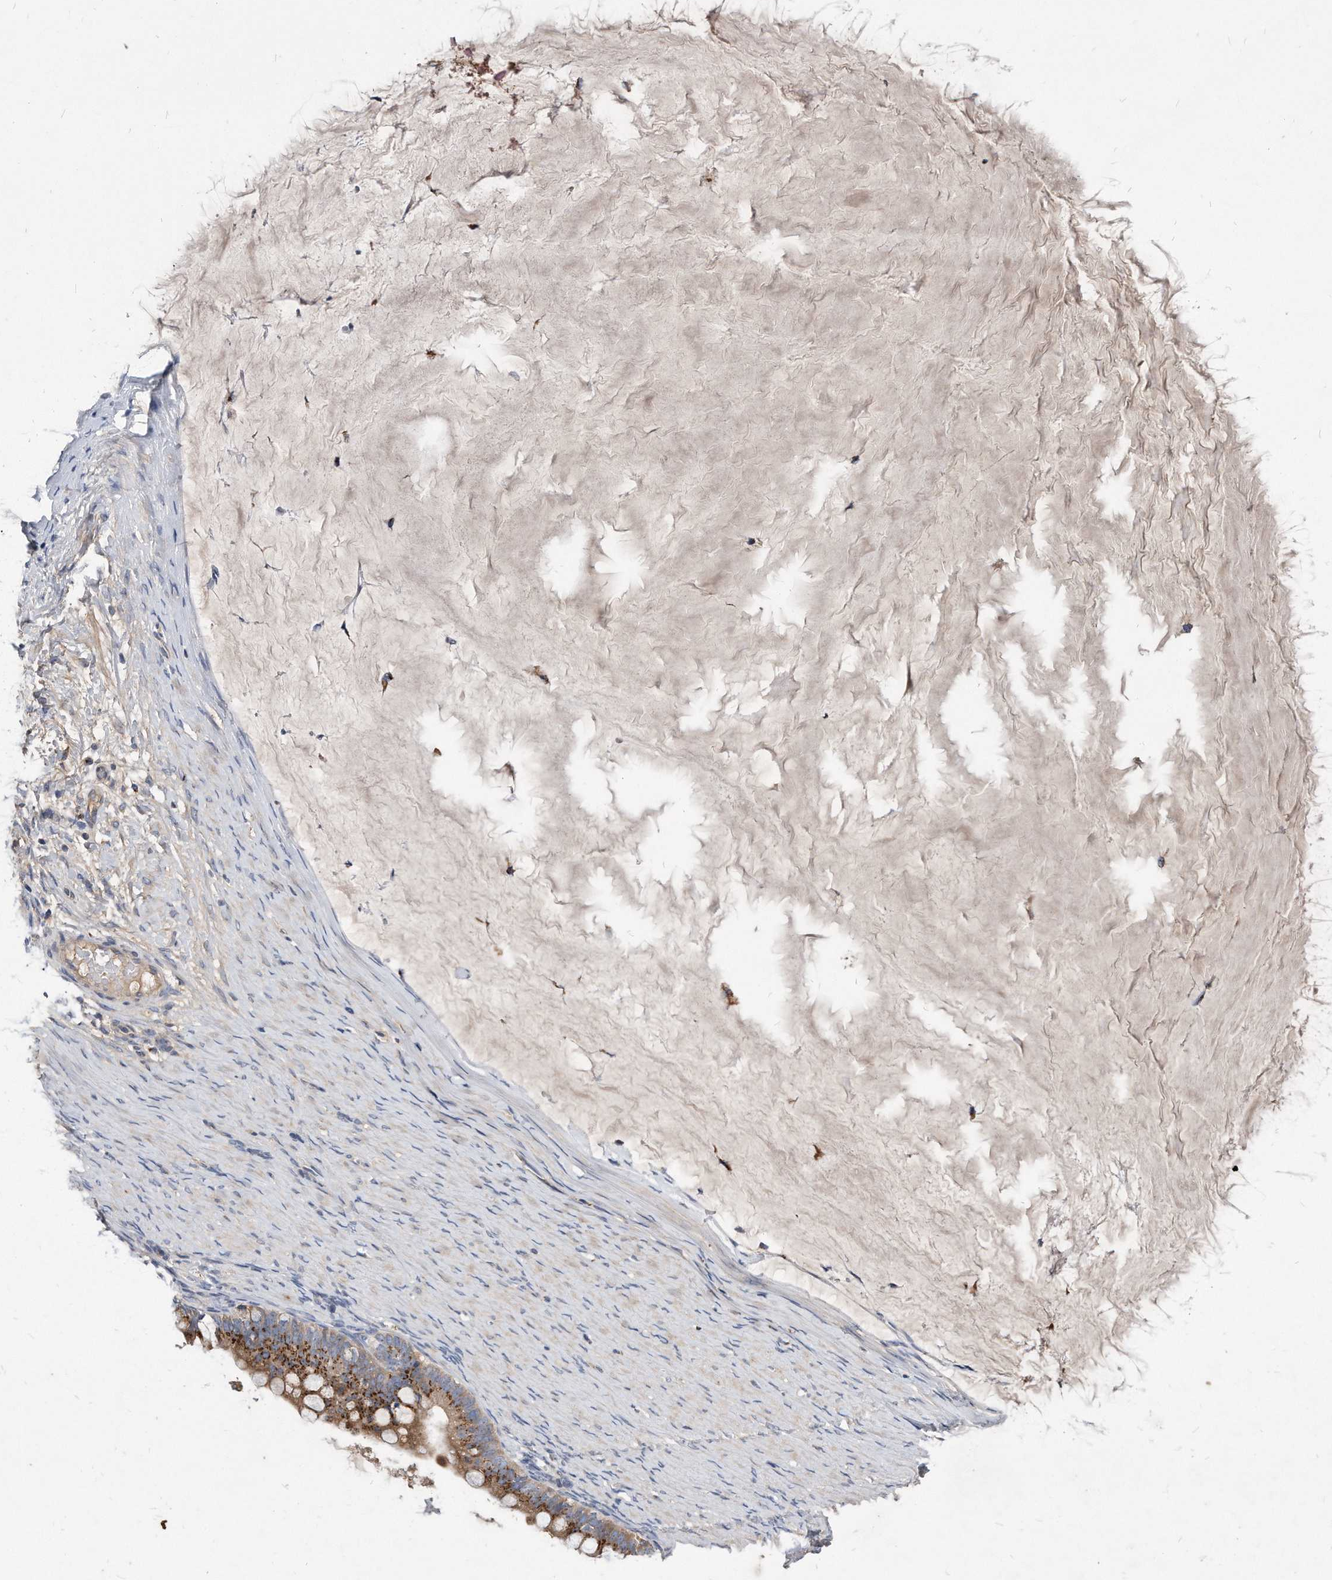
{"staining": {"intensity": "moderate", "quantity": ">75%", "location": "cytoplasmic/membranous"}, "tissue": "ovarian cancer", "cell_type": "Tumor cells", "image_type": "cancer", "snomed": [{"axis": "morphology", "description": "Cystadenocarcinoma, mucinous, NOS"}, {"axis": "topography", "description": "Ovary"}], "caption": "A brown stain highlights moderate cytoplasmic/membranous positivity of a protein in human mucinous cystadenocarcinoma (ovarian) tumor cells. Using DAB (3,3'-diaminobenzidine) (brown) and hematoxylin (blue) stains, captured at high magnification using brightfield microscopy.", "gene": "MGAT4A", "patient": {"sex": "female", "age": 61}}